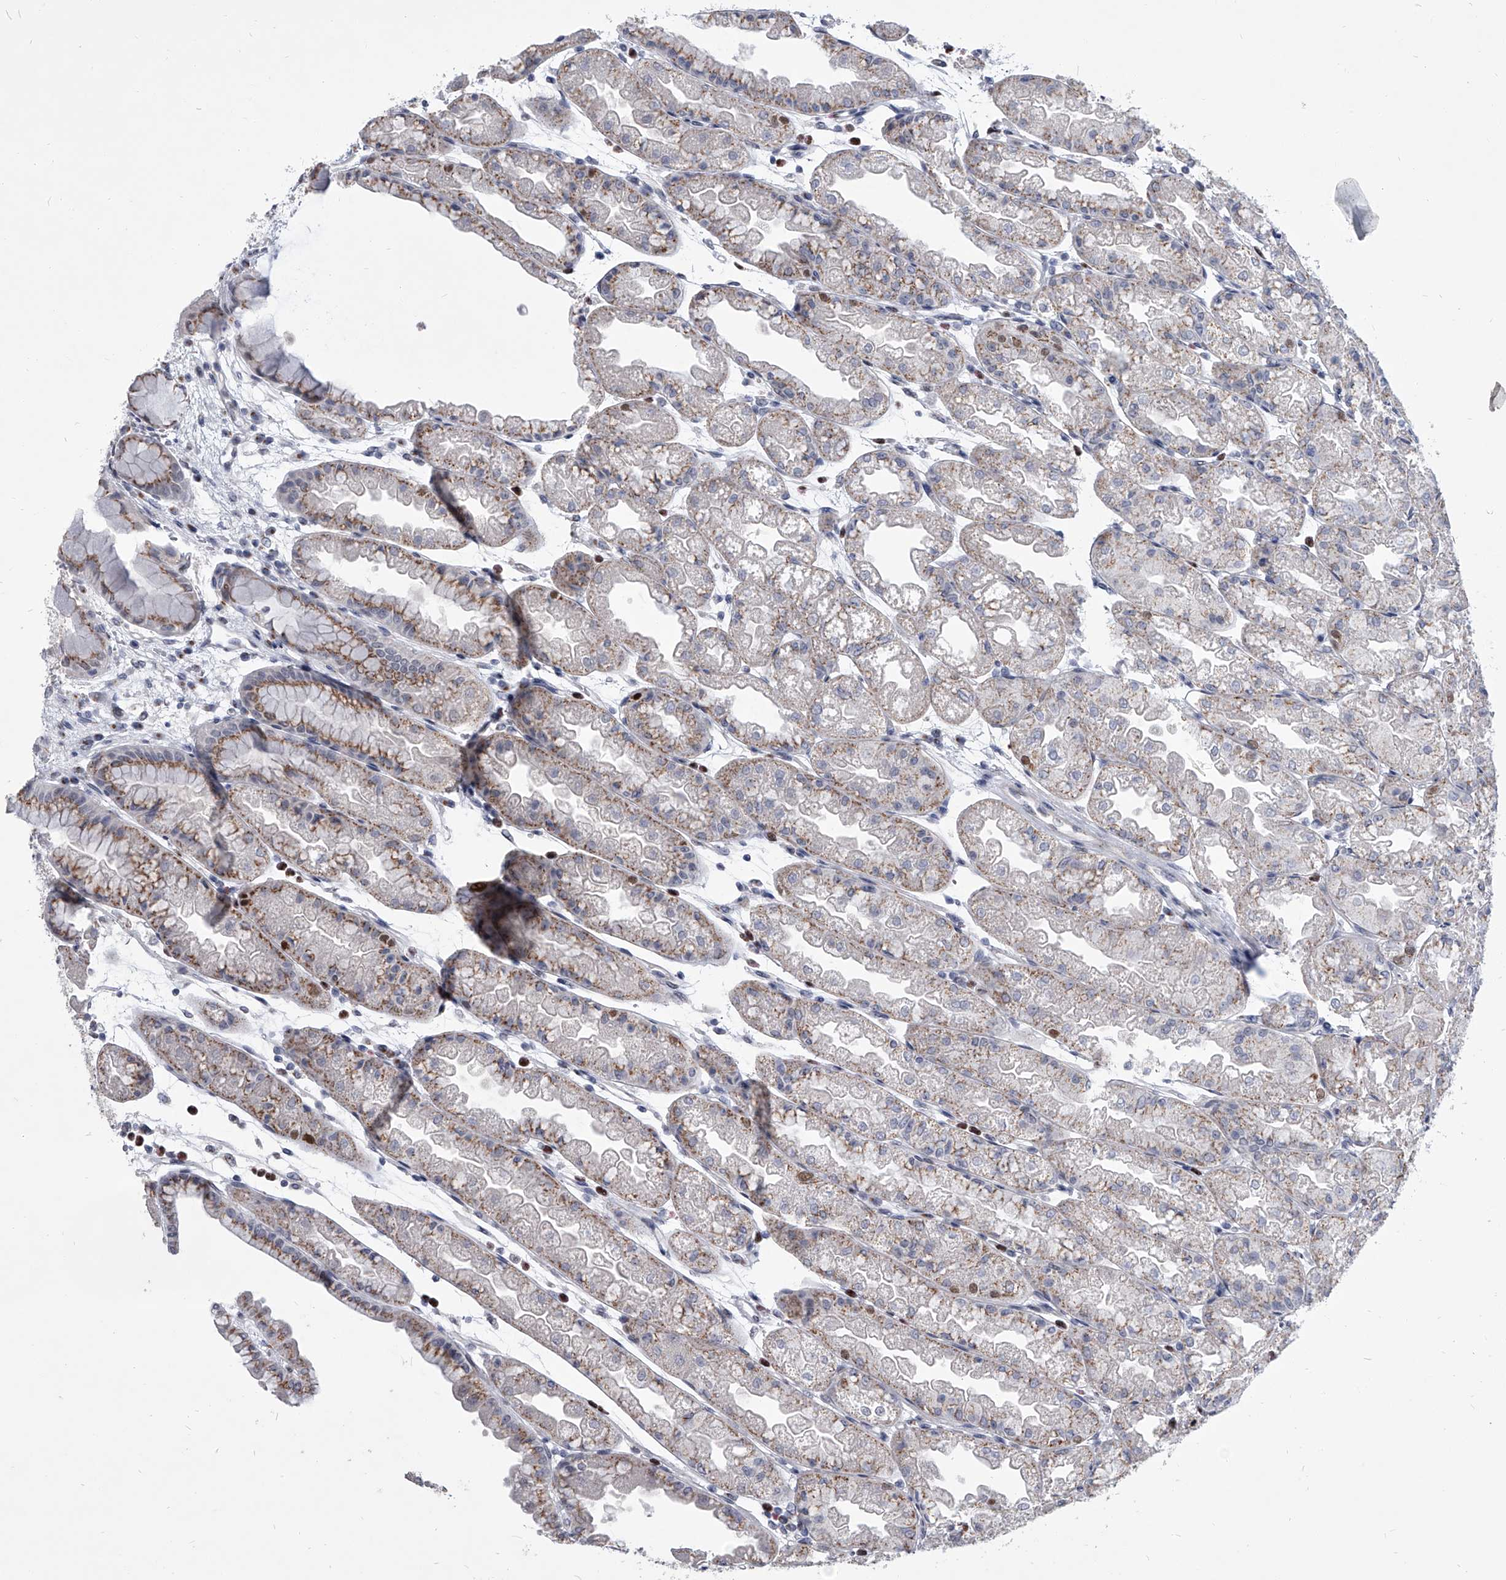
{"staining": {"intensity": "moderate", "quantity": "25%-75%", "location": "cytoplasmic/membranous"}, "tissue": "stomach", "cell_type": "Glandular cells", "image_type": "normal", "snomed": [{"axis": "morphology", "description": "Normal tissue, NOS"}, {"axis": "topography", "description": "Stomach, upper"}], "caption": "About 25%-75% of glandular cells in normal human stomach exhibit moderate cytoplasmic/membranous protein staining as visualized by brown immunohistochemical staining.", "gene": "EVA1C", "patient": {"sex": "male", "age": 47}}